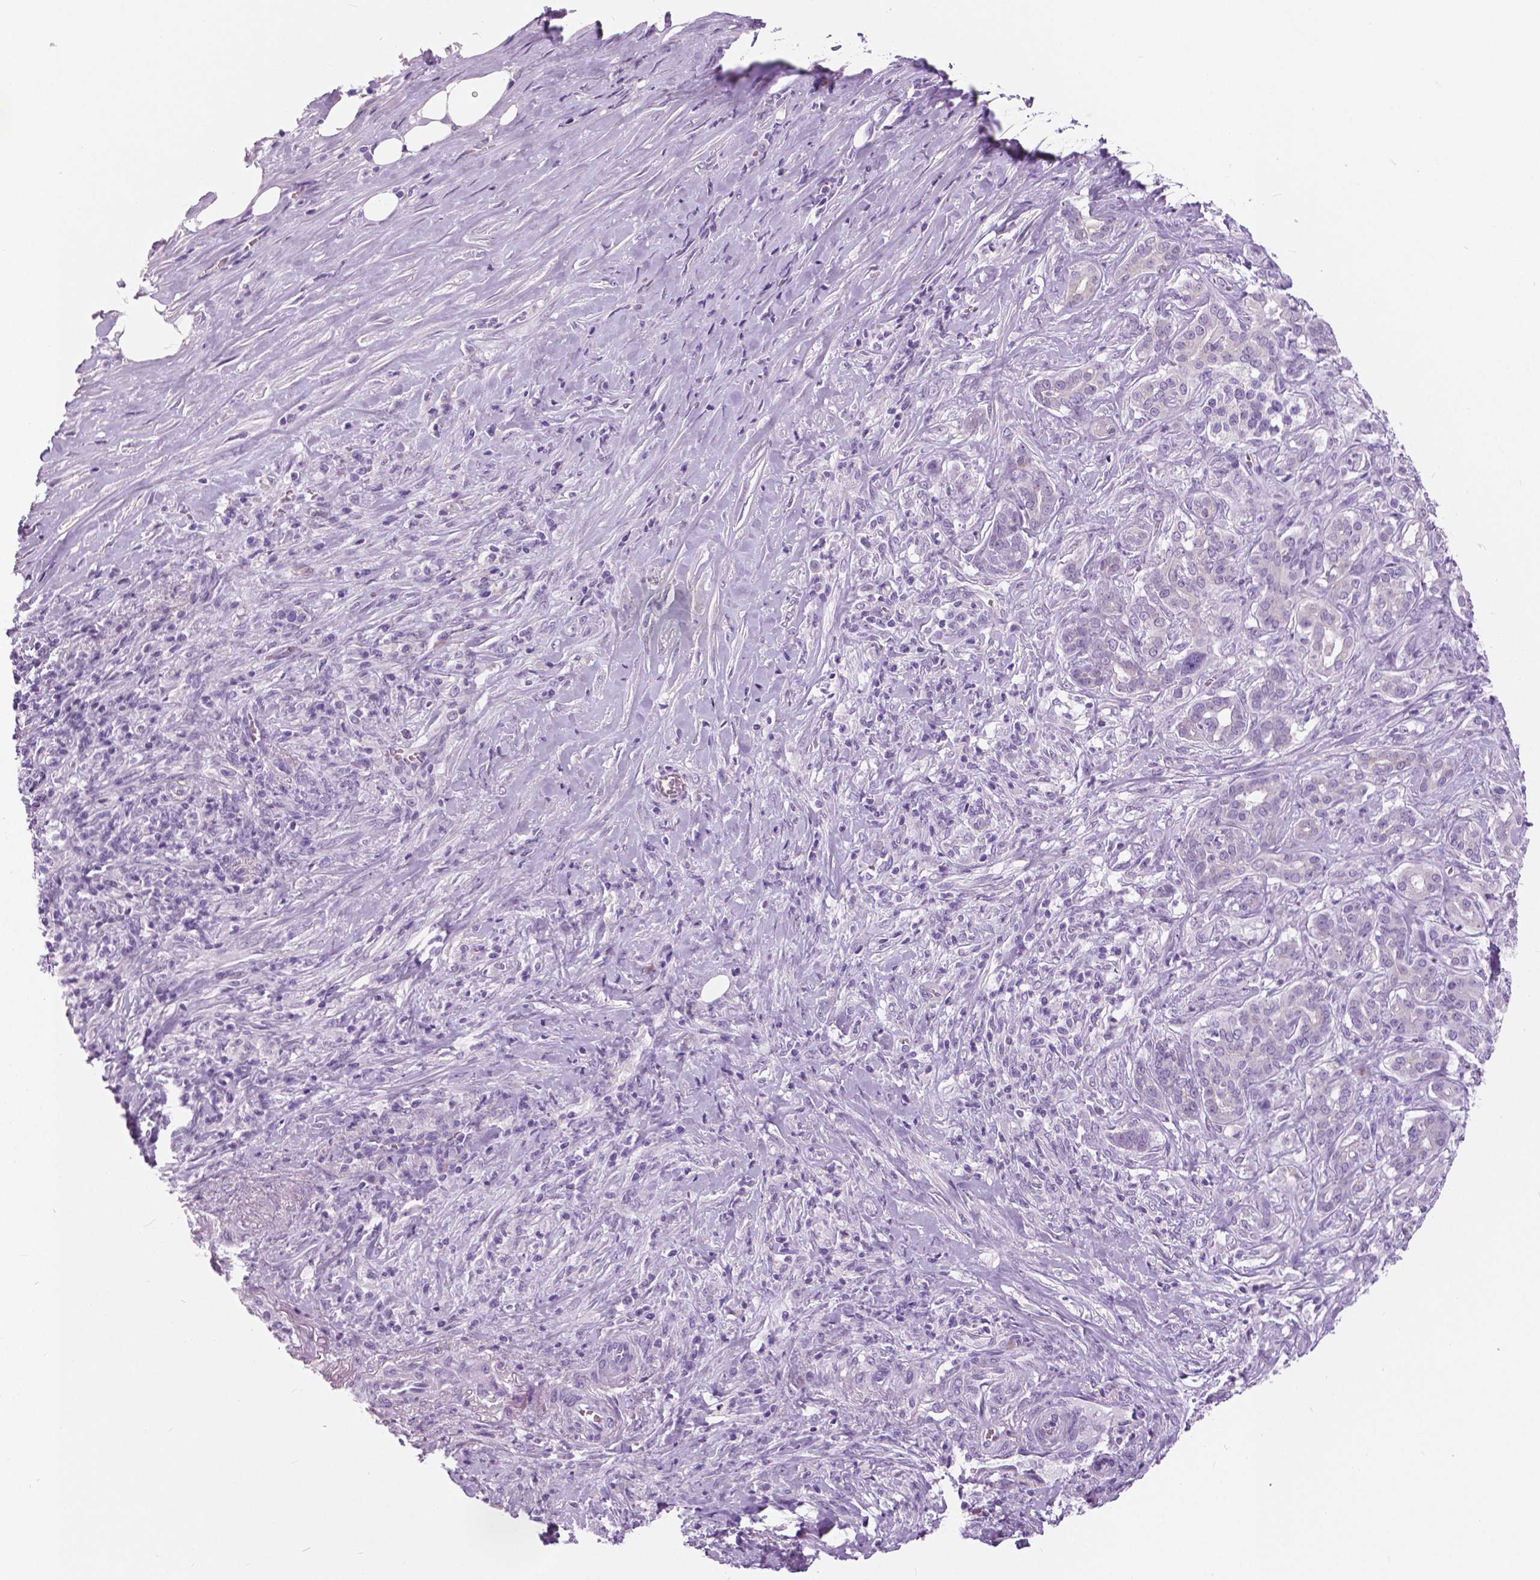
{"staining": {"intensity": "negative", "quantity": "none", "location": "none"}, "tissue": "pancreatic cancer", "cell_type": "Tumor cells", "image_type": "cancer", "snomed": [{"axis": "morphology", "description": "Normal tissue, NOS"}, {"axis": "morphology", "description": "Inflammation, NOS"}, {"axis": "morphology", "description": "Adenocarcinoma, NOS"}, {"axis": "topography", "description": "Pancreas"}], "caption": "Immunohistochemical staining of human adenocarcinoma (pancreatic) shows no significant staining in tumor cells.", "gene": "MYOM1", "patient": {"sex": "male", "age": 57}}